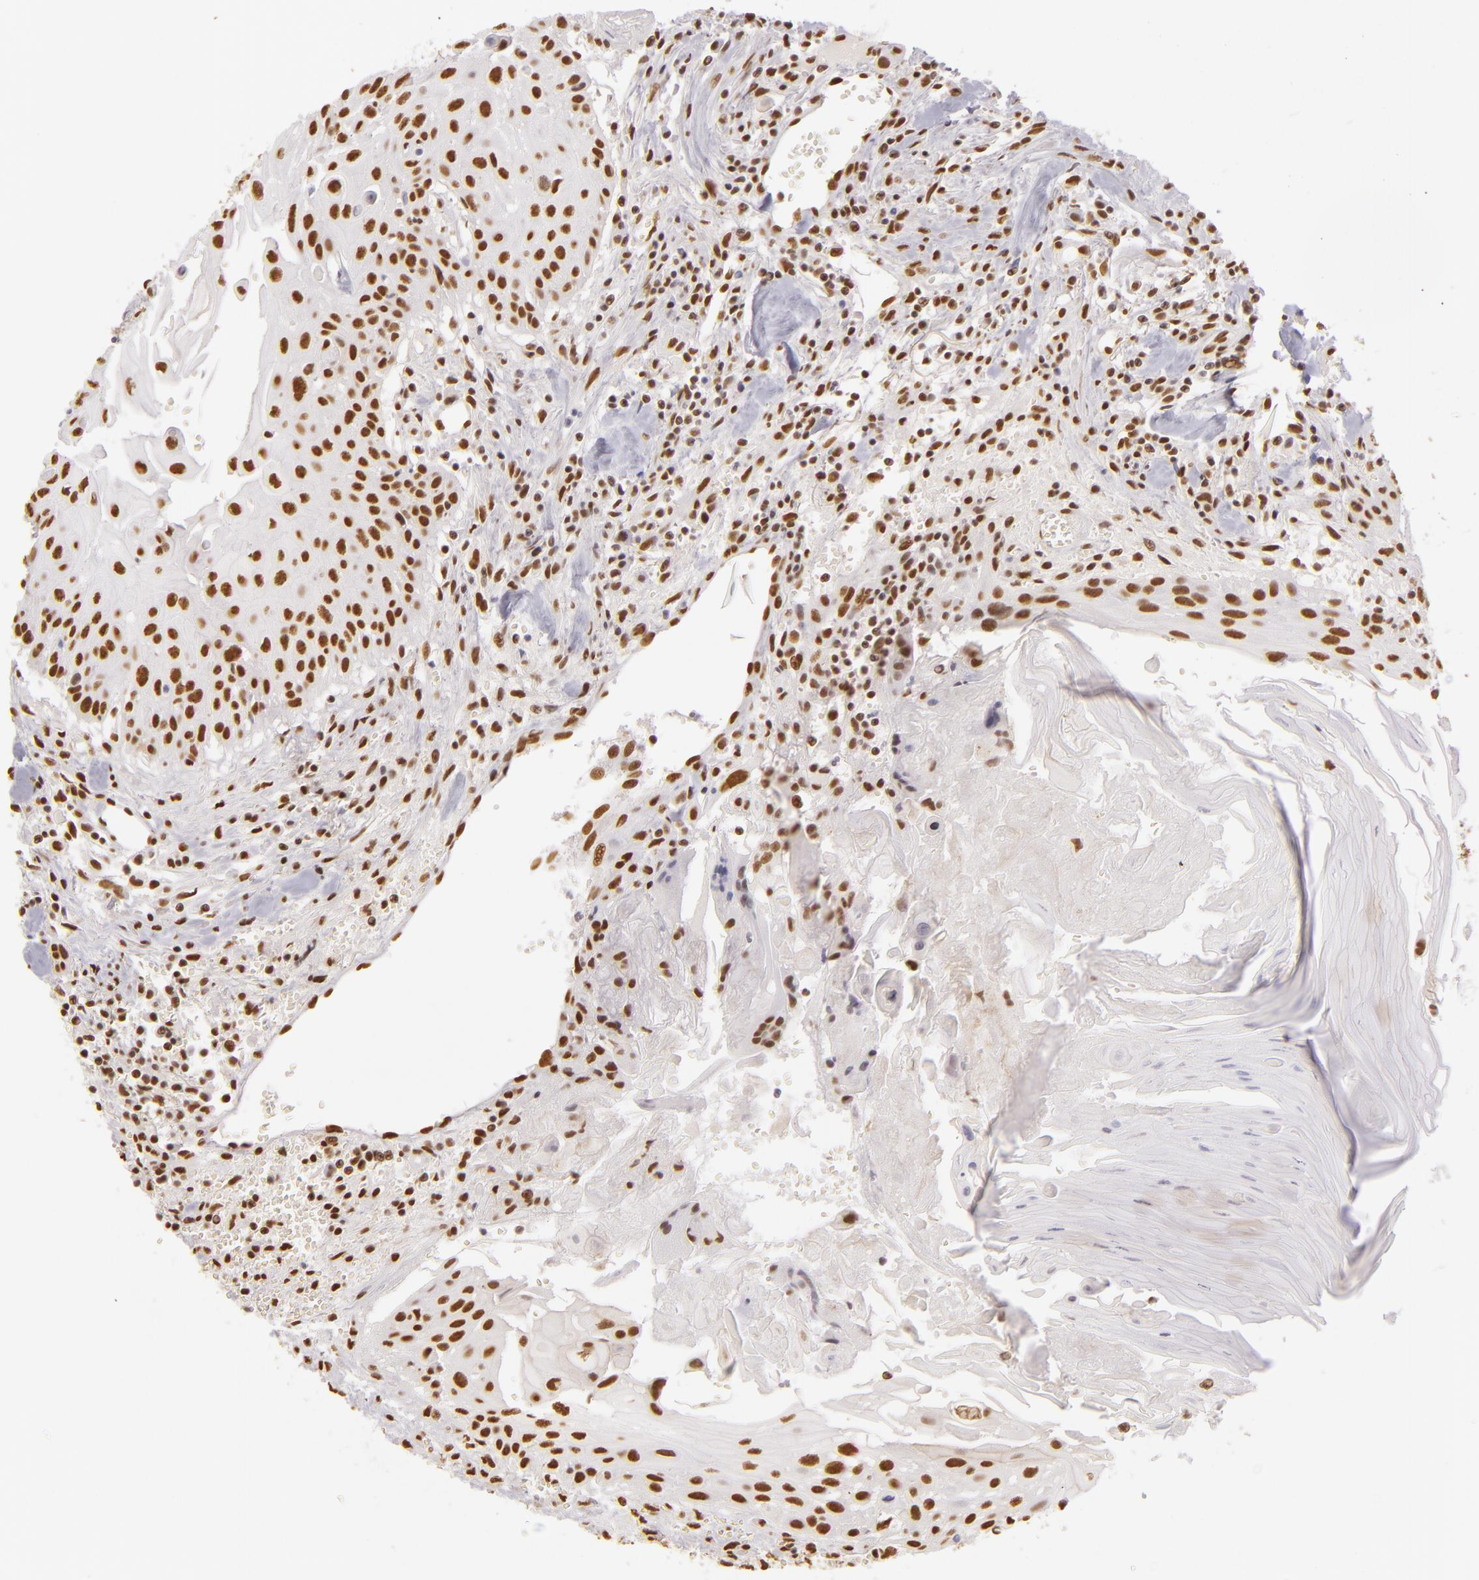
{"staining": {"intensity": "moderate", "quantity": ">75%", "location": "nuclear"}, "tissue": "head and neck cancer", "cell_type": "Tumor cells", "image_type": "cancer", "snomed": [{"axis": "morphology", "description": "Squamous cell carcinoma, NOS"}, {"axis": "morphology", "description": "Squamous cell carcinoma, metastatic, NOS"}, {"axis": "topography", "description": "Lymph node"}, {"axis": "topography", "description": "Salivary gland"}, {"axis": "topography", "description": "Head-Neck"}], "caption": "Immunohistochemical staining of head and neck metastatic squamous cell carcinoma exhibits medium levels of moderate nuclear protein positivity in about >75% of tumor cells.", "gene": "PAPOLA", "patient": {"sex": "female", "age": 74}}